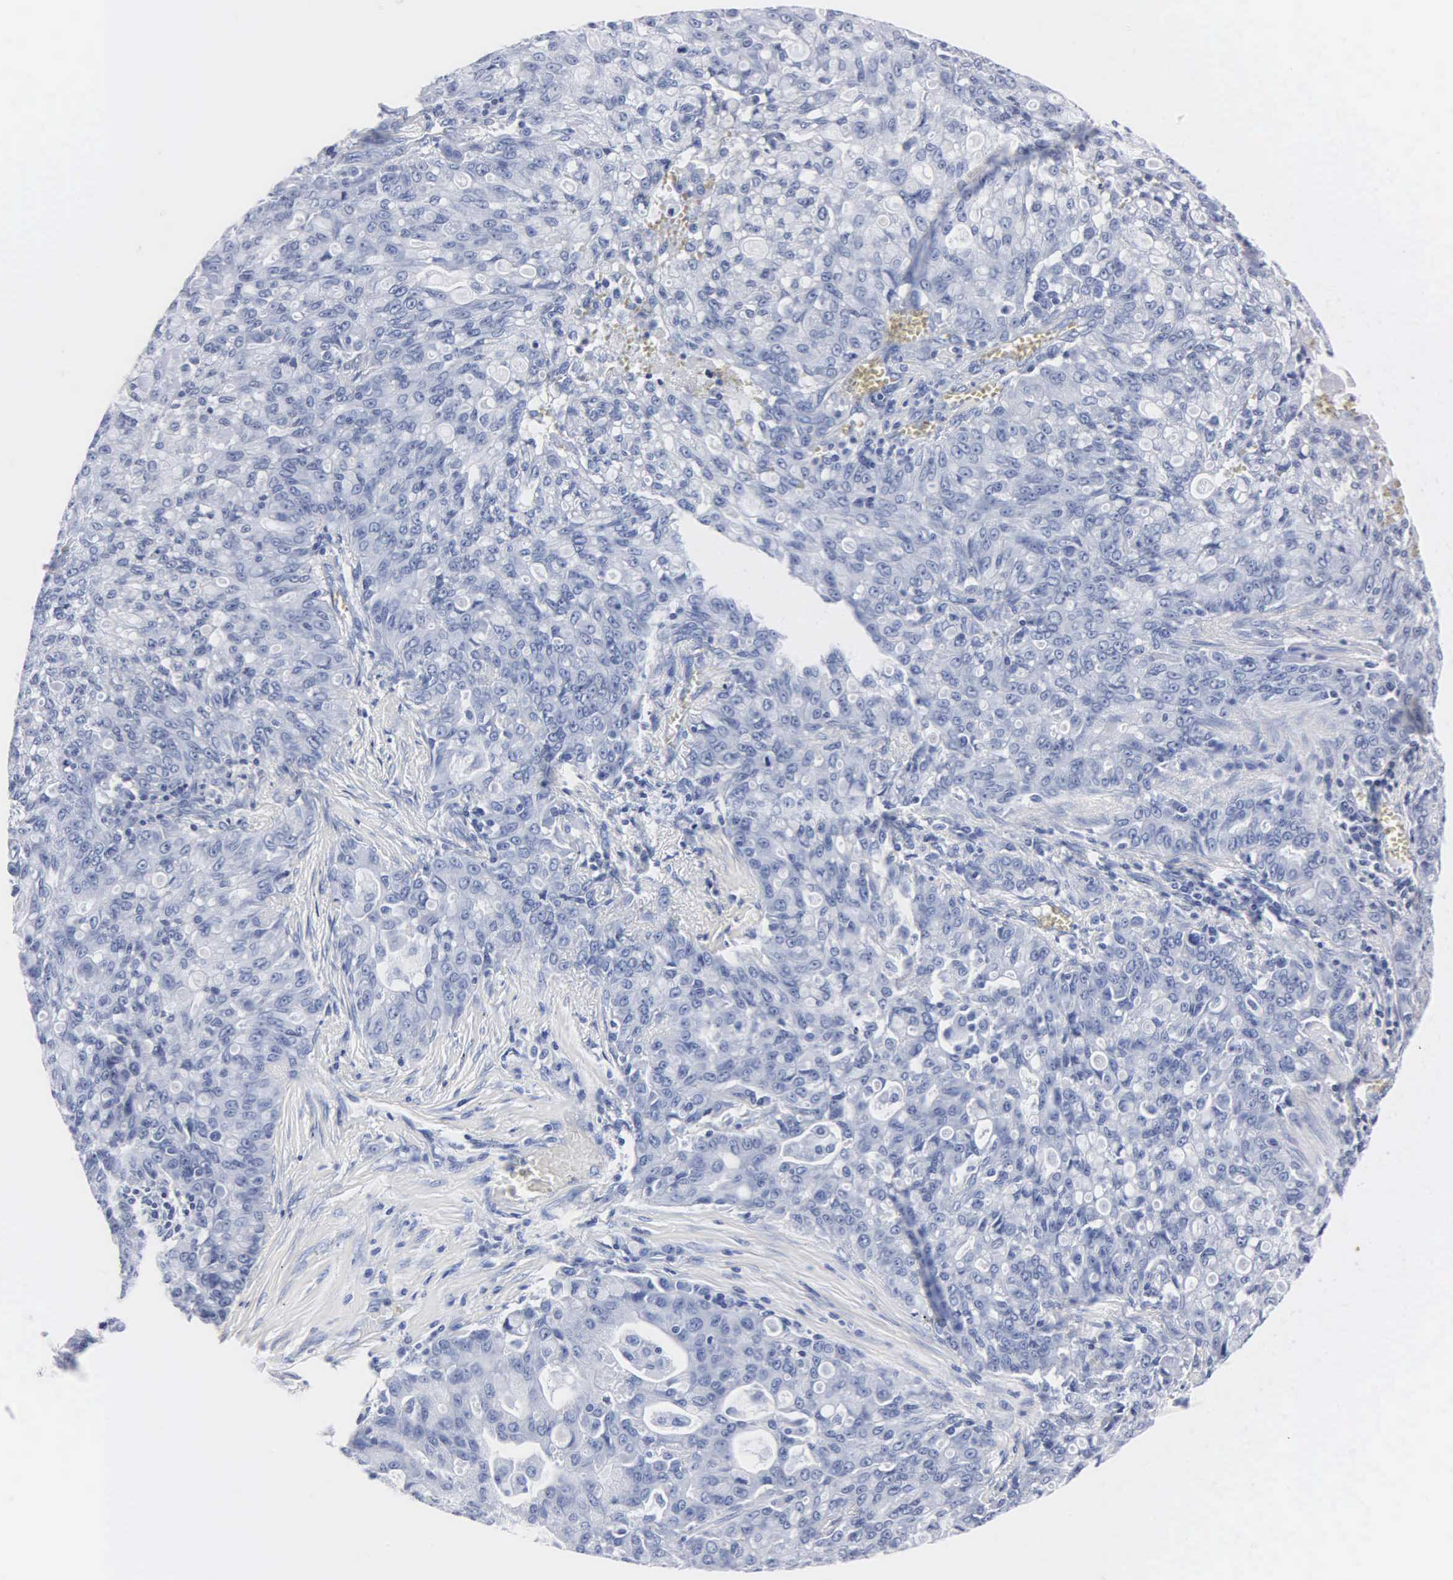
{"staining": {"intensity": "negative", "quantity": "none", "location": "none"}, "tissue": "lung cancer", "cell_type": "Tumor cells", "image_type": "cancer", "snomed": [{"axis": "morphology", "description": "Adenocarcinoma, NOS"}, {"axis": "topography", "description": "Lung"}], "caption": "This is an immunohistochemistry image of human adenocarcinoma (lung). There is no staining in tumor cells.", "gene": "MB", "patient": {"sex": "female", "age": 44}}